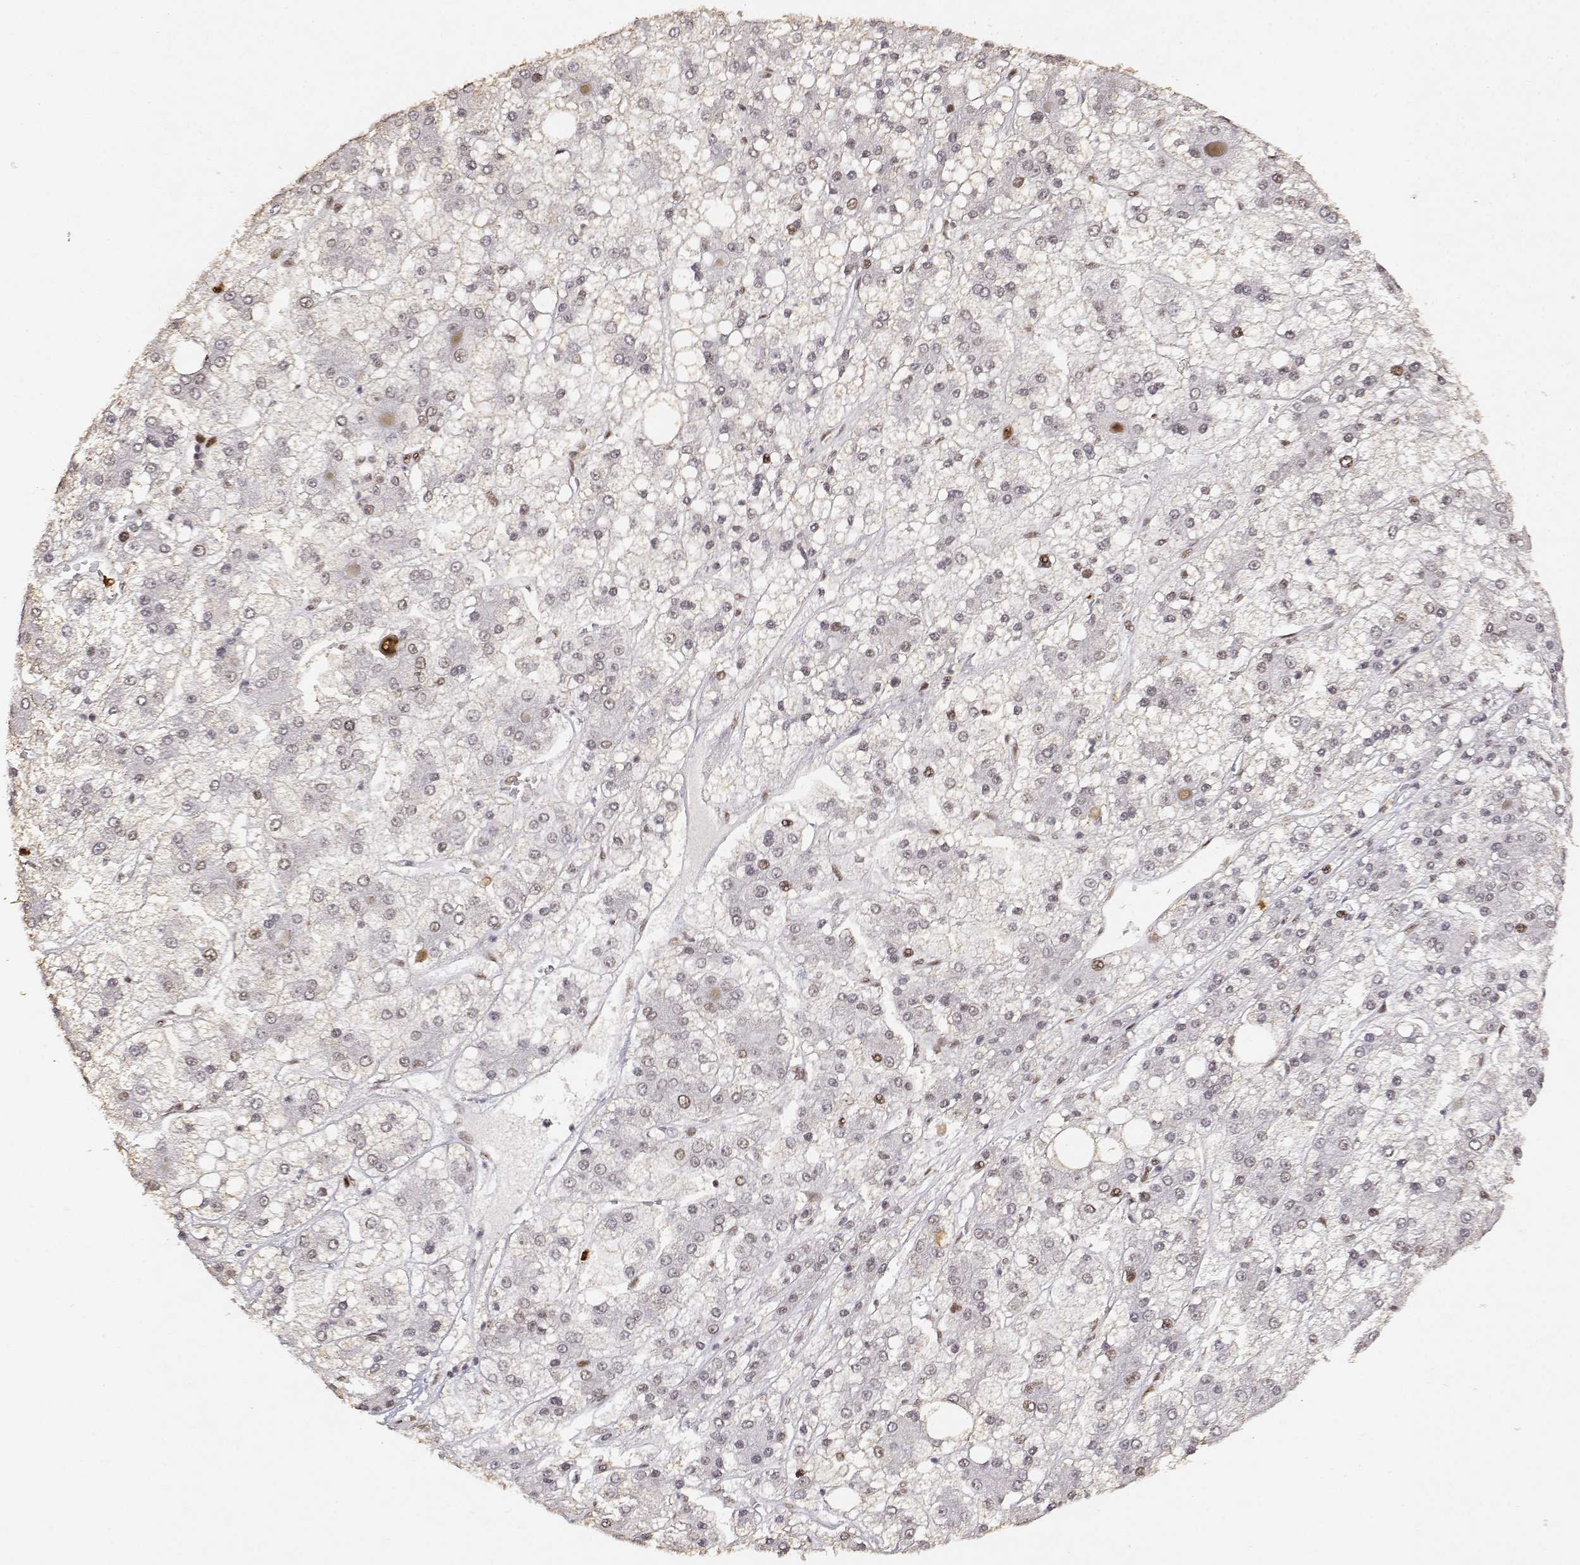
{"staining": {"intensity": "weak", "quantity": "<25%", "location": "nuclear"}, "tissue": "liver cancer", "cell_type": "Tumor cells", "image_type": "cancer", "snomed": [{"axis": "morphology", "description": "Carcinoma, Hepatocellular, NOS"}, {"axis": "topography", "description": "Liver"}], "caption": "Immunohistochemistry of human liver cancer (hepatocellular carcinoma) displays no expression in tumor cells.", "gene": "RSF1", "patient": {"sex": "male", "age": 73}}